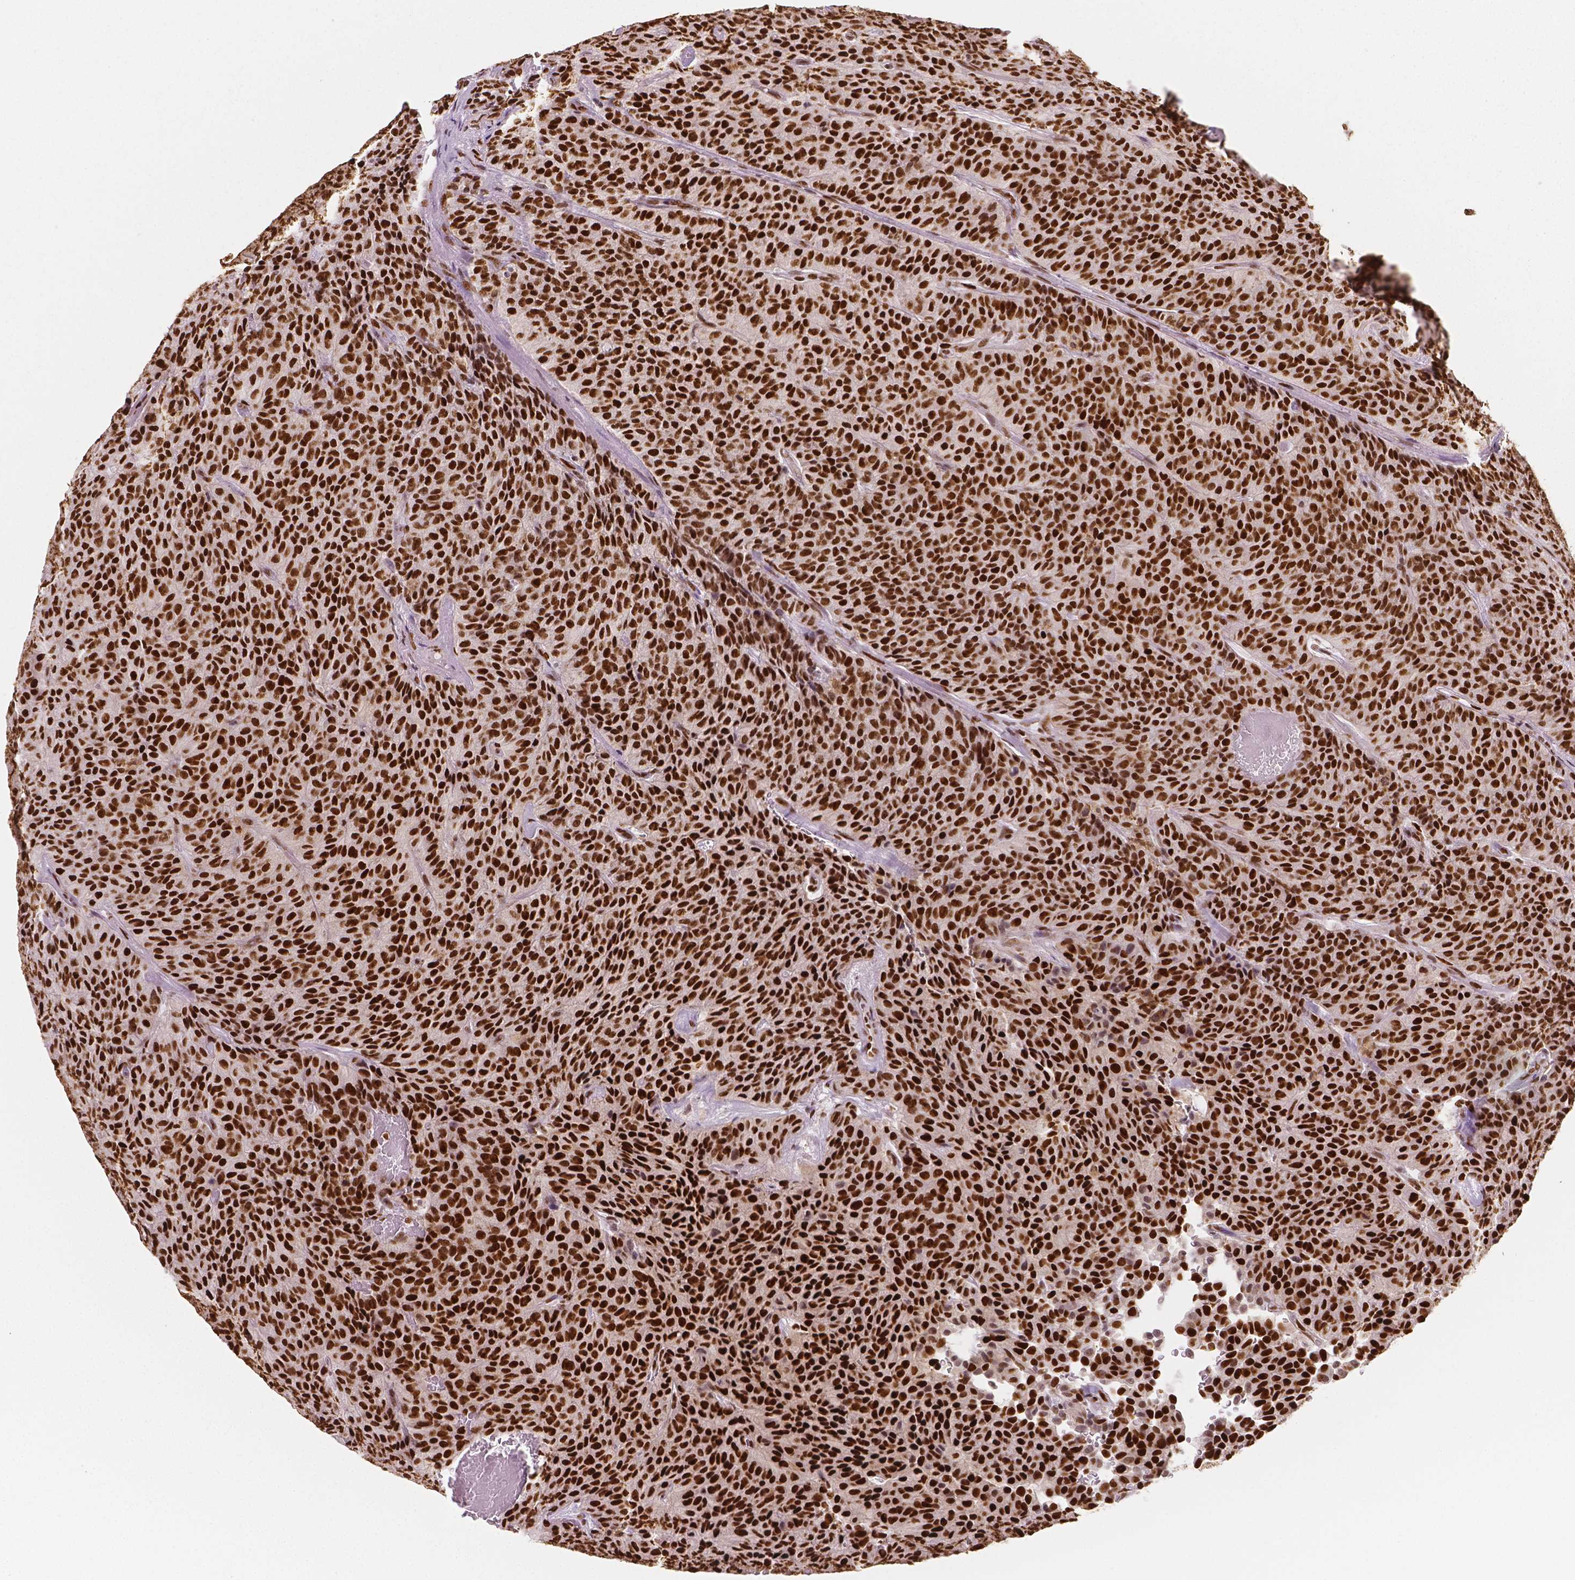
{"staining": {"intensity": "strong", "quantity": ">75%", "location": "nuclear"}, "tissue": "carcinoid", "cell_type": "Tumor cells", "image_type": "cancer", "snomed": [{"axis": "morphology", "description": "Carcinoid, malignant, NOS"}, {"axis": "topography", "description": "Lung"}], "caption": "The micrograph demonstrates staining of carcinoid, revealing strong nuclear protein staining (brown color) within tumor cells.", "gene": "NUCKS1", "patient": {"sex": "male", "age": 71}}